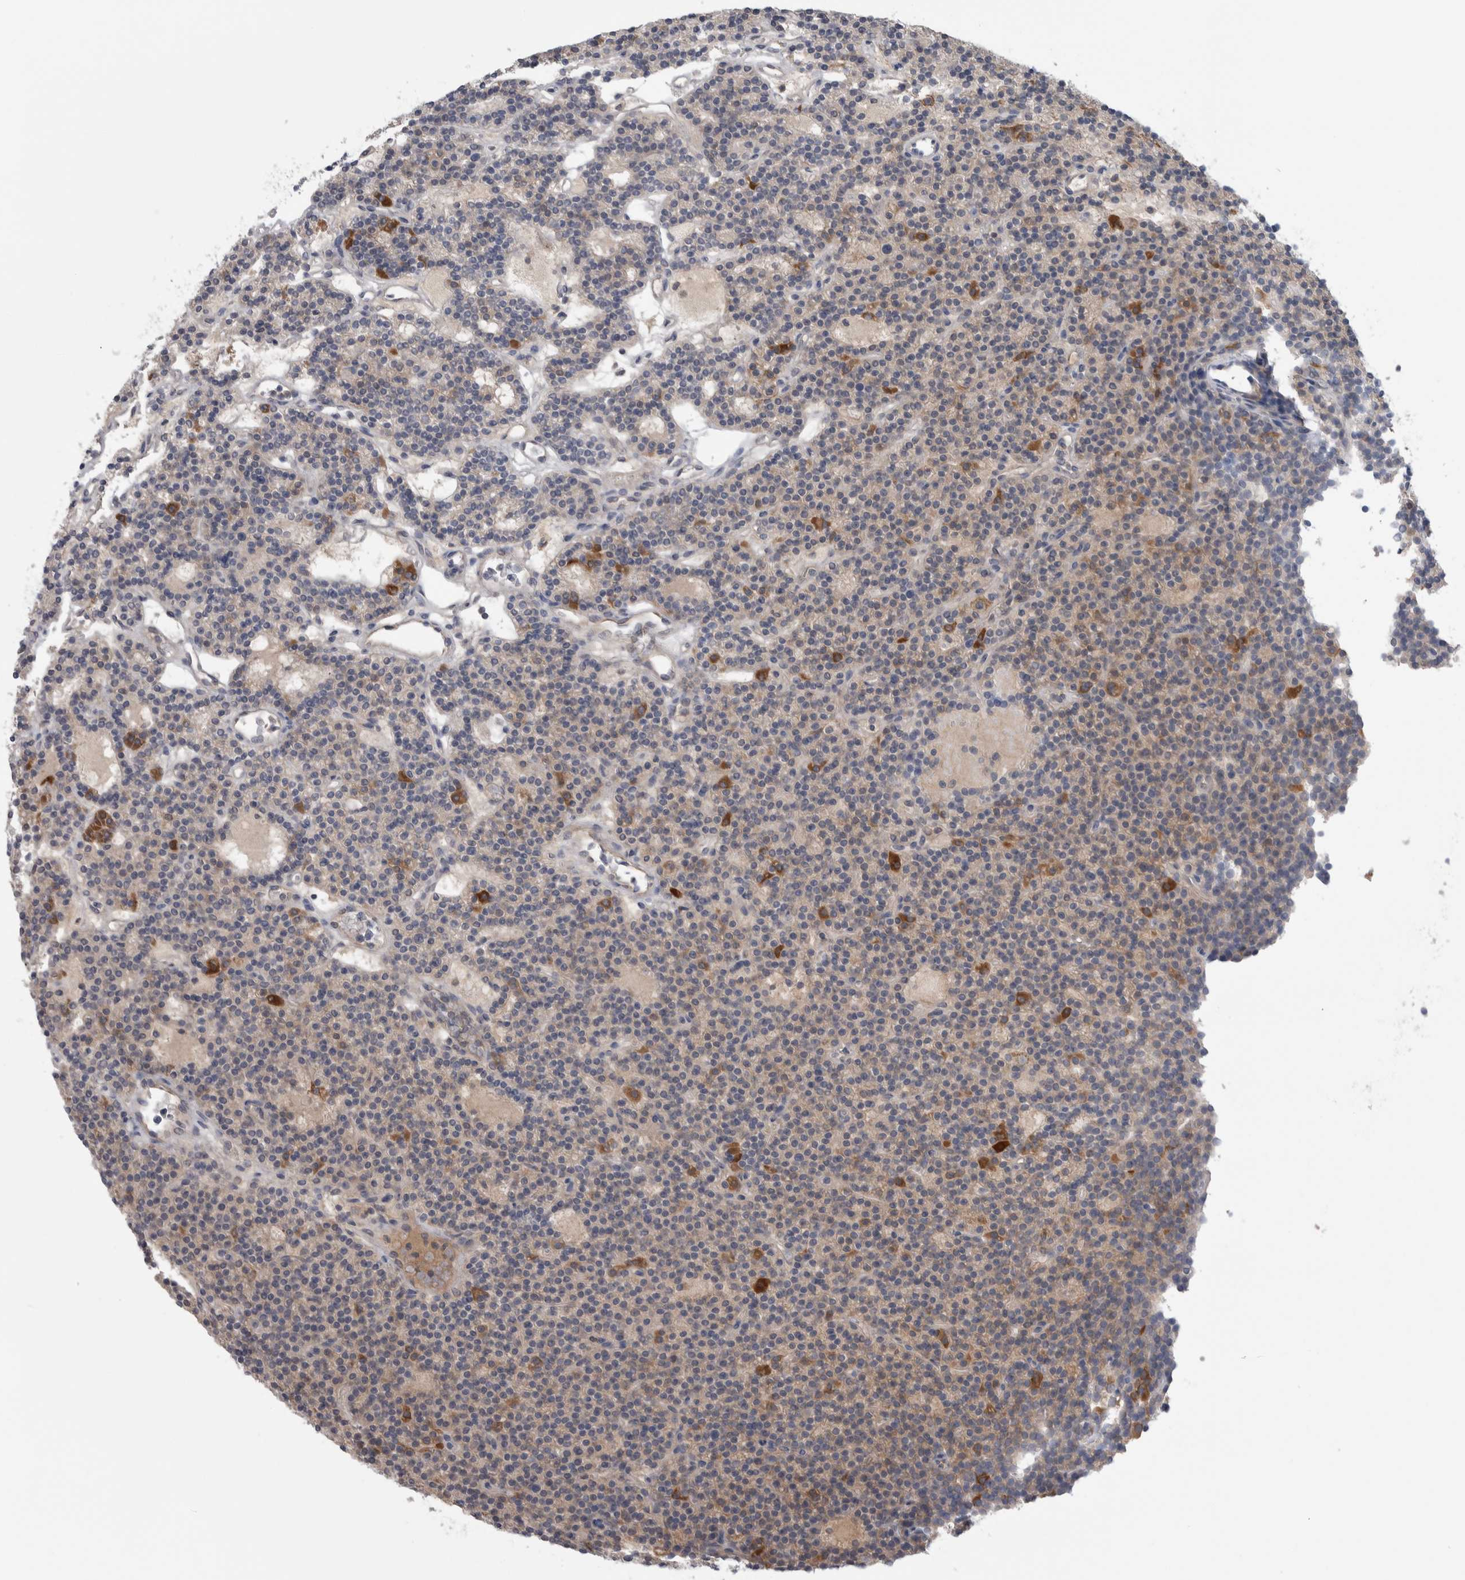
{"staining": {"intensity": "weak", "quantity": "<25%", "location": "cytoplasmic/membranous"}, "tissue": "parathyroid gland", "cell_type": "Glandular cells", "image_type": "normal", "snomed": [{"axis": "morphology", "description": "Normal tissue, NOS"}, {"axis": "topography", "description": "Parathyroid gland"}], "caption": "The immunohistochemistry micrograph has no significant staining in glandular cells of parathyroid gland.", "gene": "HTATIP2", "patient": {"sex": "male", "age": 75}}